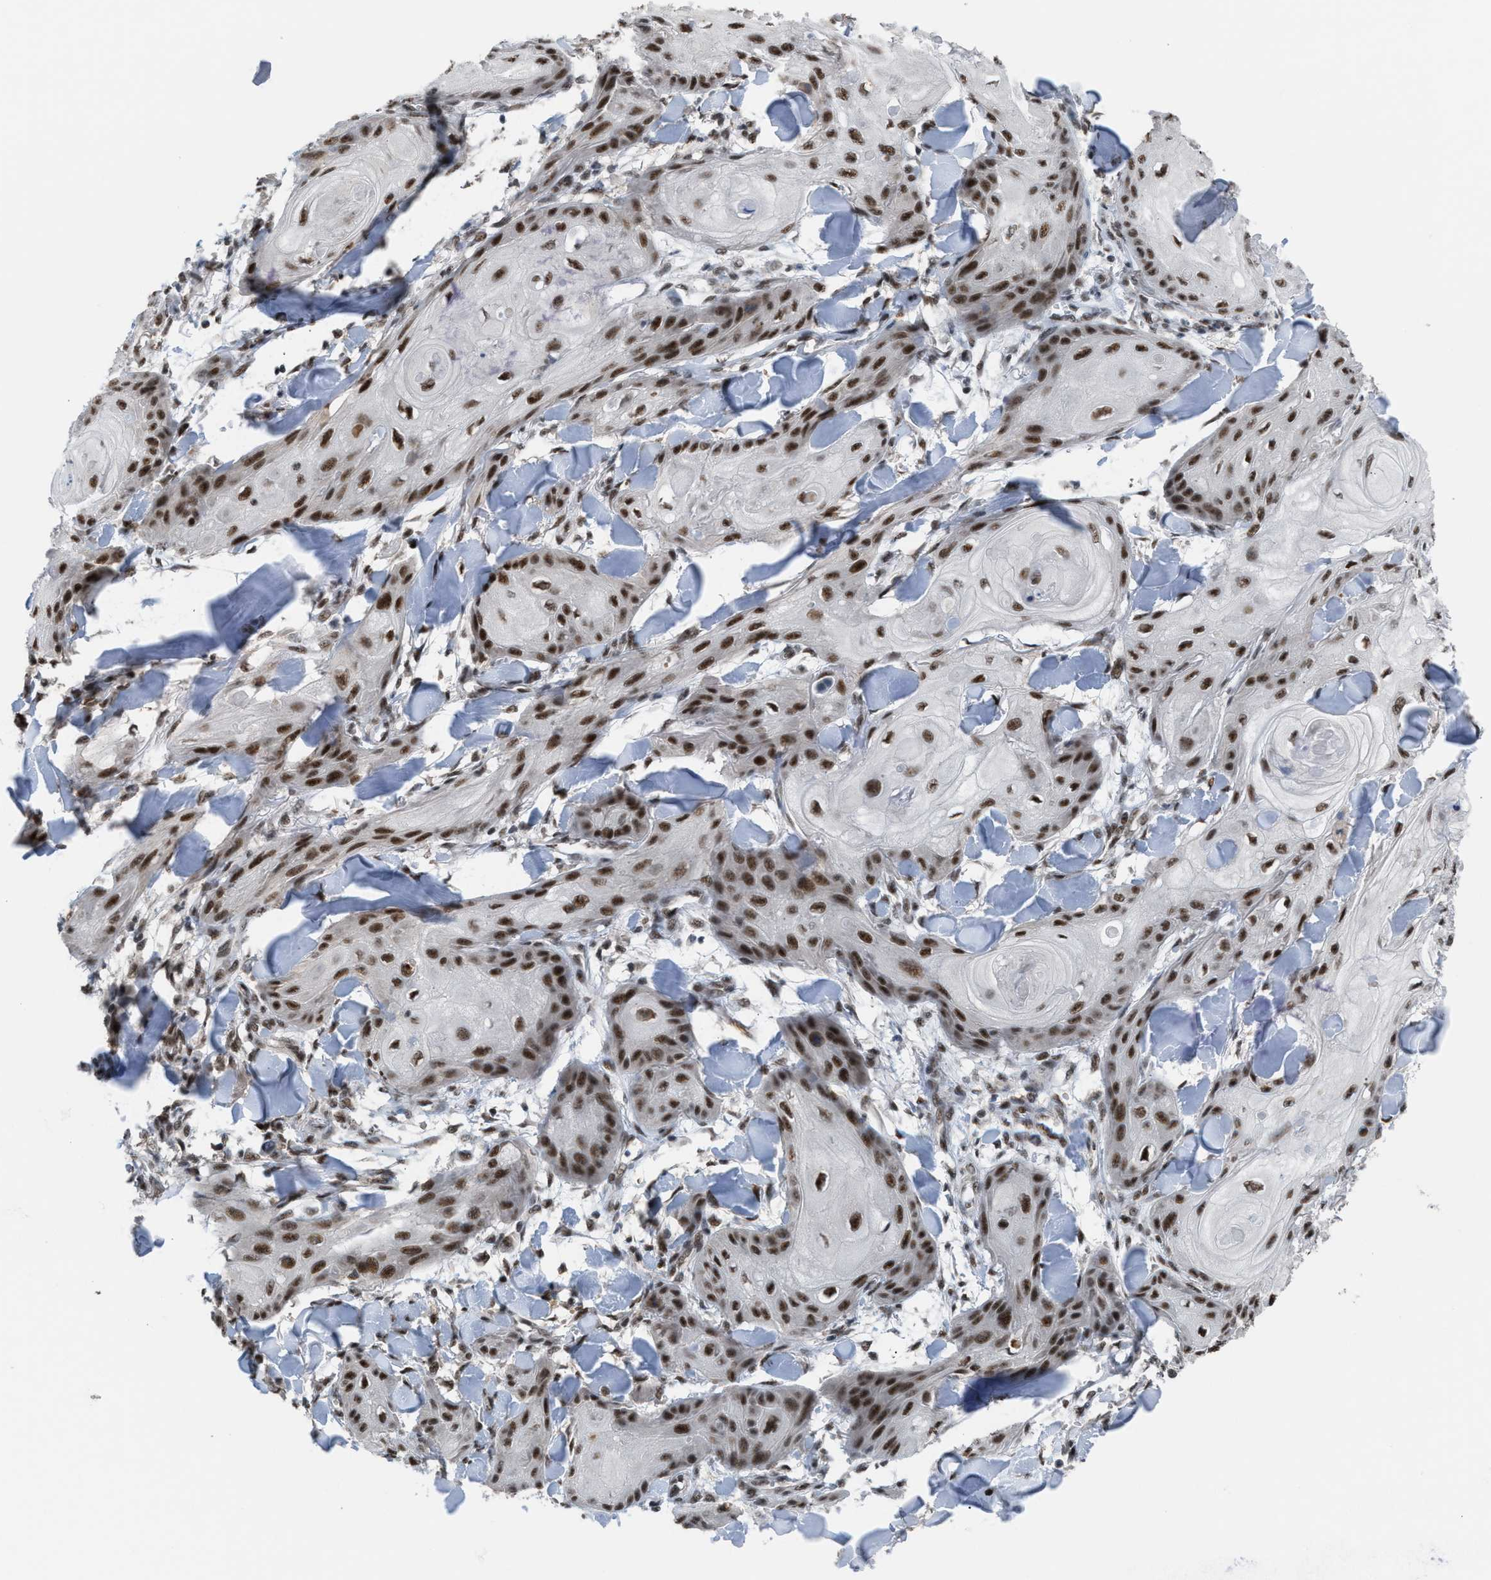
{"staining": {"intensity": "strong", "quantity": ">75%", "location": "nuclear"}, "tissue": "skin cancer", "cell_type": "Tumor cells", "image_type": "cancer", "snomed": [{"axis": "morphology", "description": "Squamous cell carcinoma, NOS"}, {"axis": "topography", "description": "Skin"}], "caption": "Immunohistochemical staining of squamous cell carcinoma (skin) reveals high levels of strong nuclear expression in approximately >75% of tumor cells.", "gene": "PRPF4", "patient": {"sex": "male", "age": 74}}